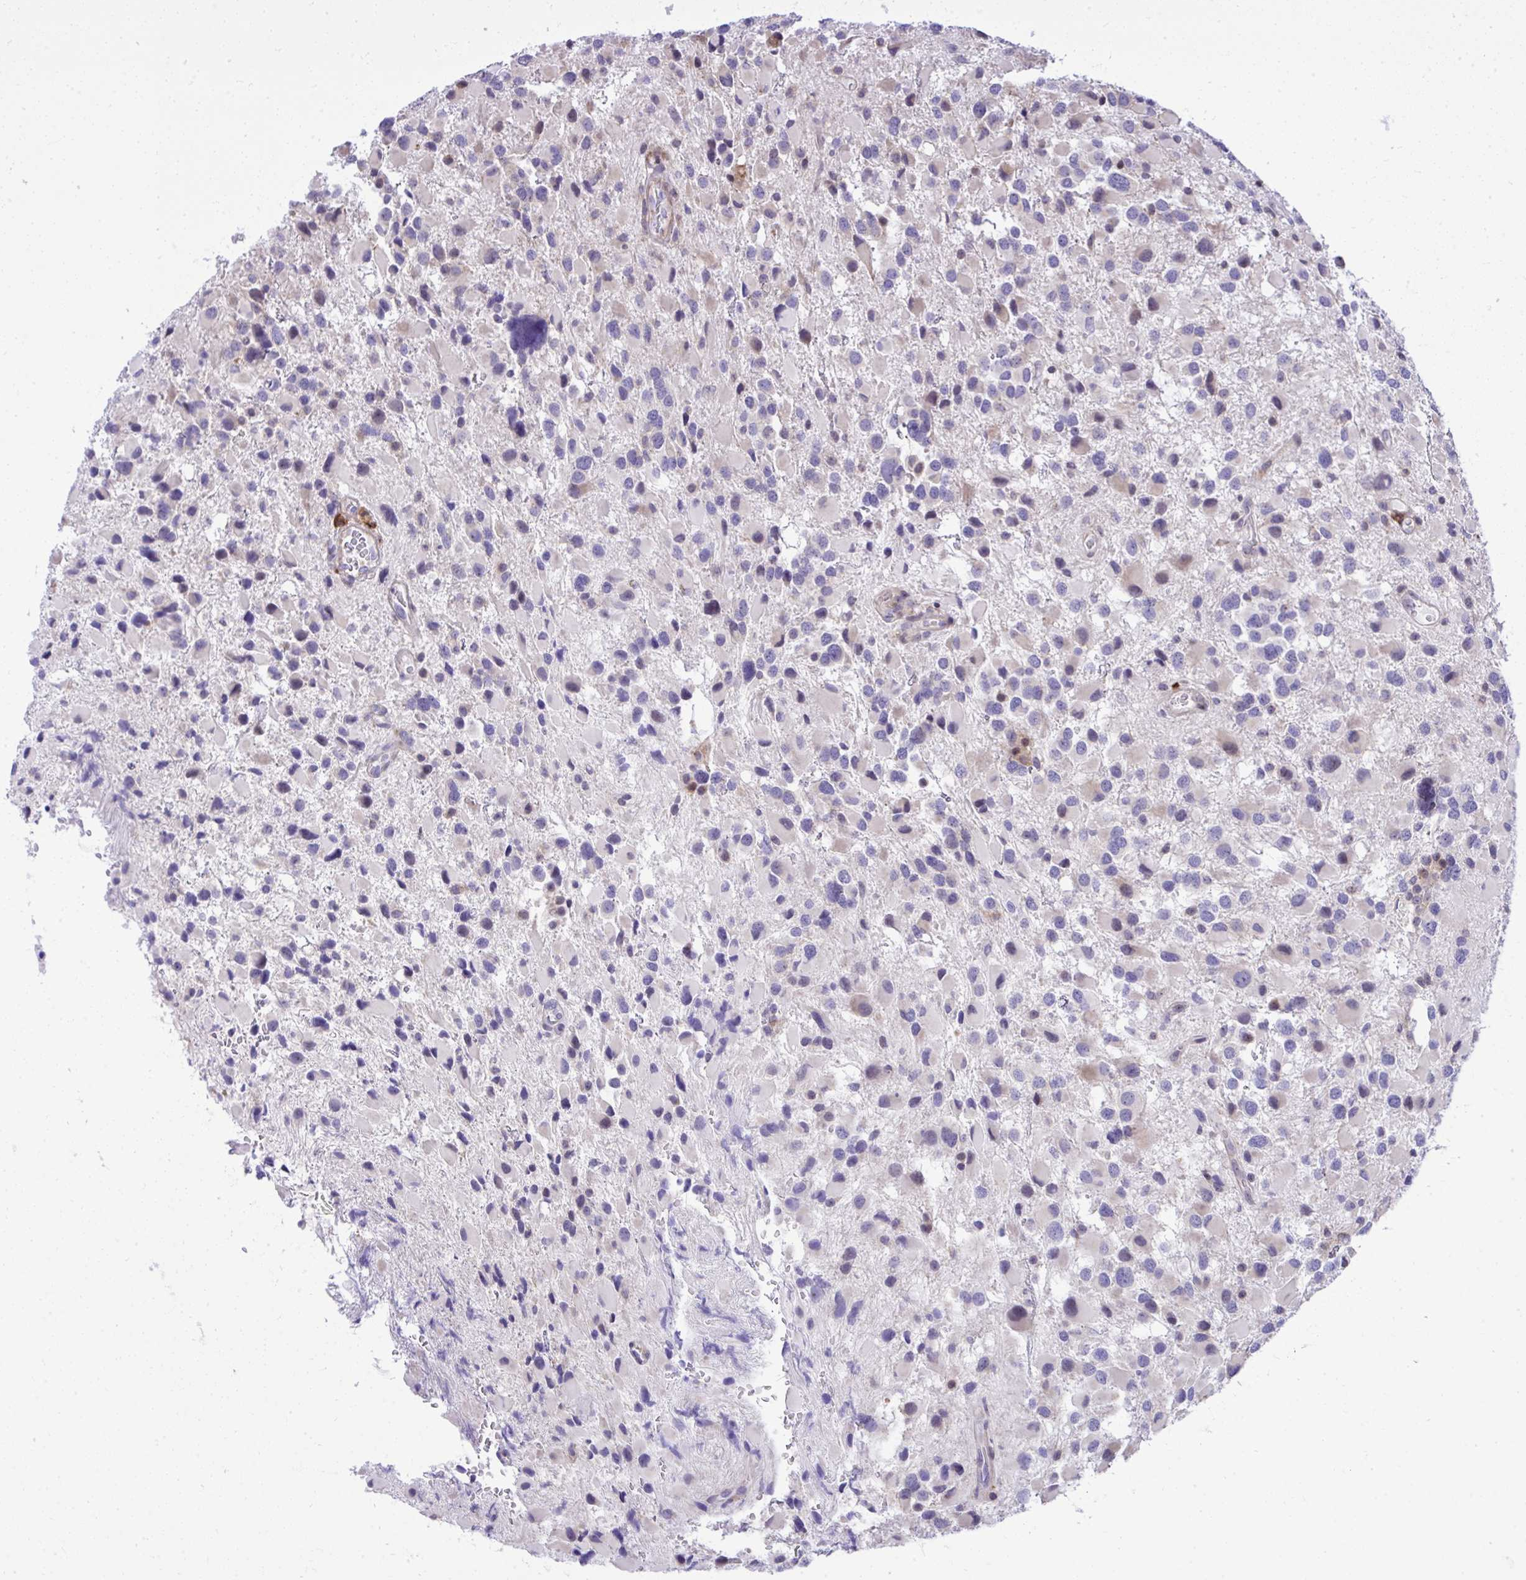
{"staining": {"intensity": "negative", "quantity": "none", "location": "none"}, "tissue": "glioma", "cell_type": "Tumor cells", "image_type": "cancer", "snomed": [{"axis": "morphology", "description": "Glioma, malignant, High grade"}, {"axis": "topography", "description": "Brain"}], "caption": "Tumor cells are negative for protein expression in human malignant glioma (high-grade).", "gene": "GRK4", "patient": {"sex": "female", "age": 40}}